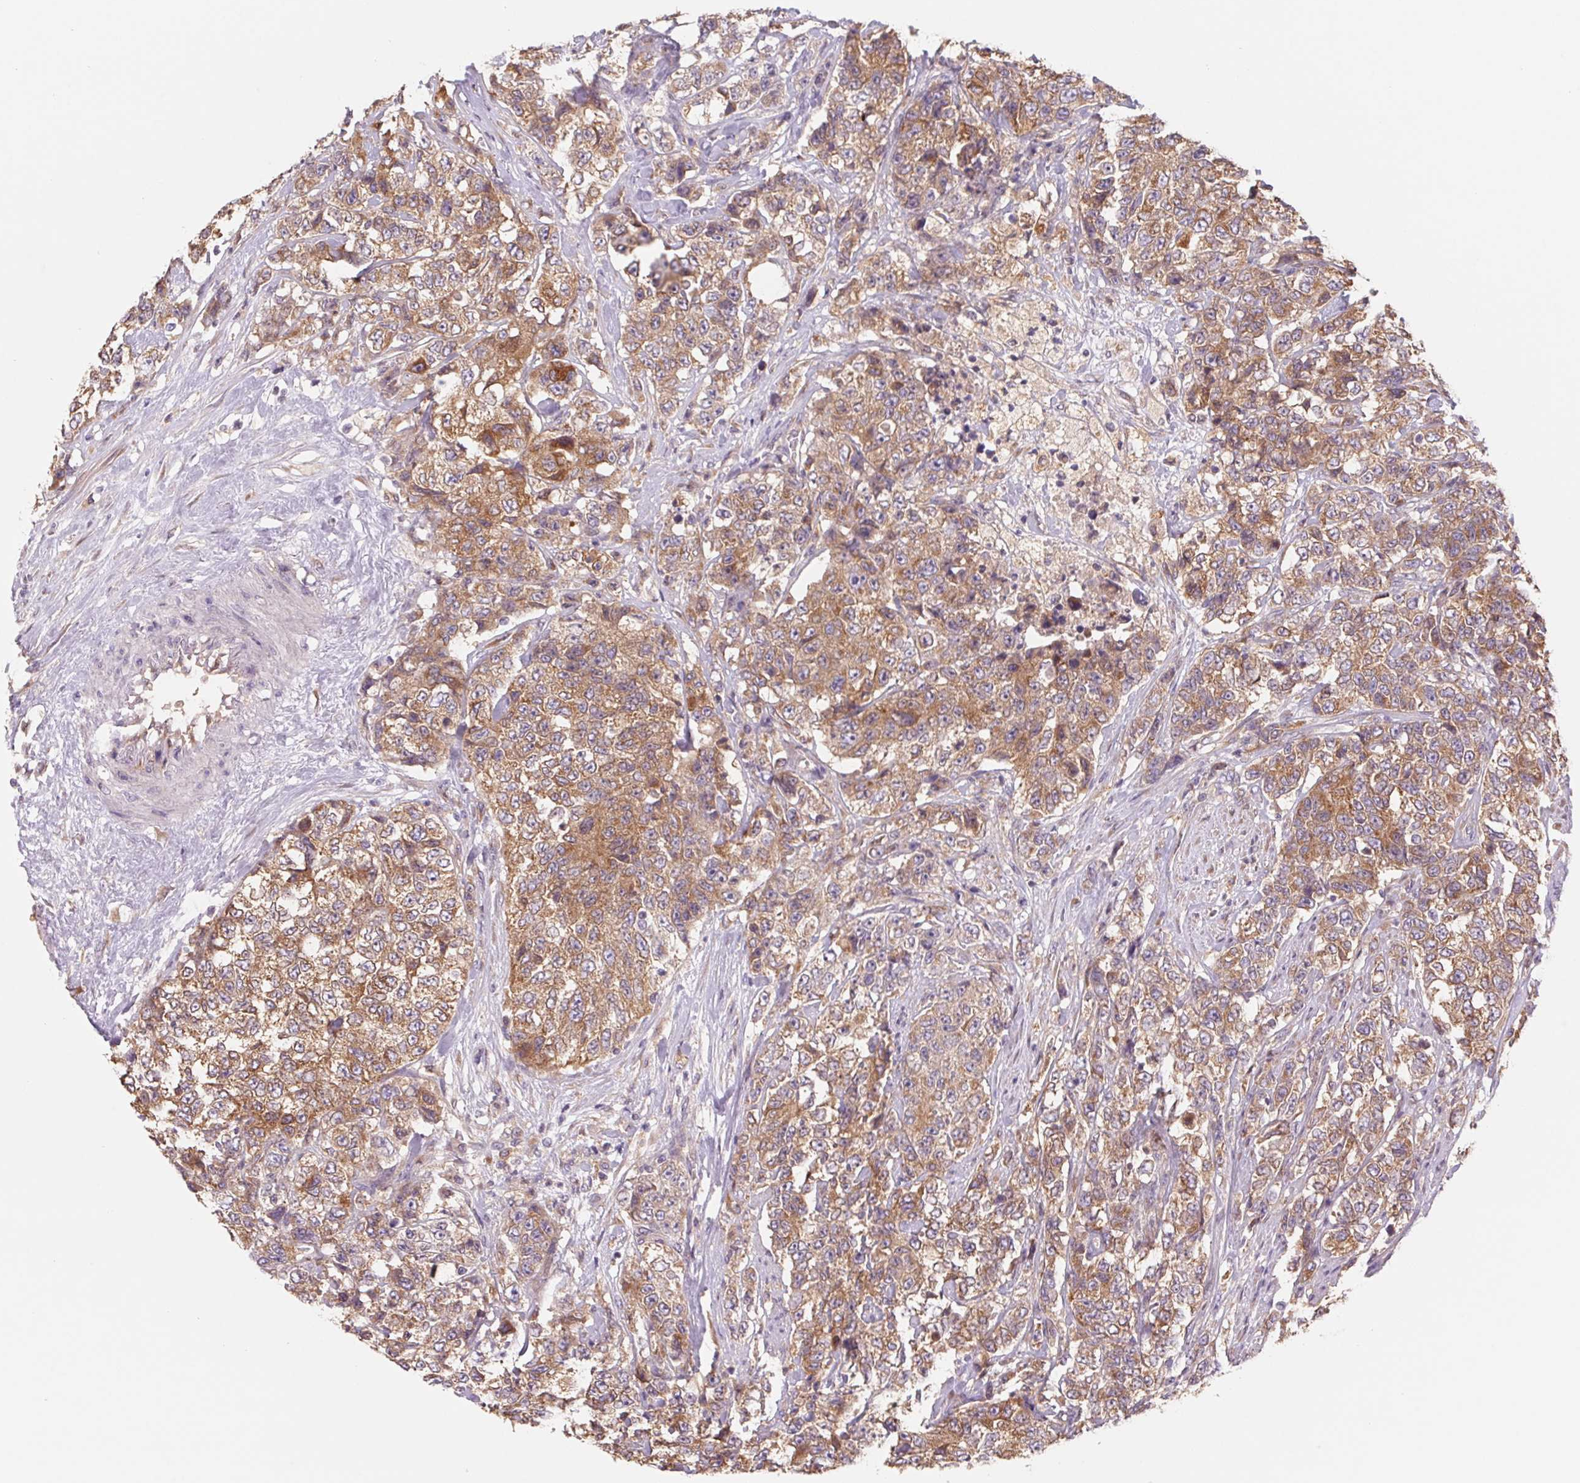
{"staining": {"intensity": "moderate", "quantity": ">75%", "location": "cytoplasmic/membranous"}, "tissue": "urothelial cancer", "cell_type": "Tumor cells", "image_type": "cancer", "snomed": [{"axis": "morphology", "description": "Urothelial carcinoma, High grade"}, {"axis": "topography", "description": "Urinary bladder"}], "caption": "Moderate cytoplasmic/membranous protein staining is appreciated in approximately >75% of tumor cells in urothelial cancer.", "gene": "RAB1A", "patient": {"sex": "female", "age": 78}}